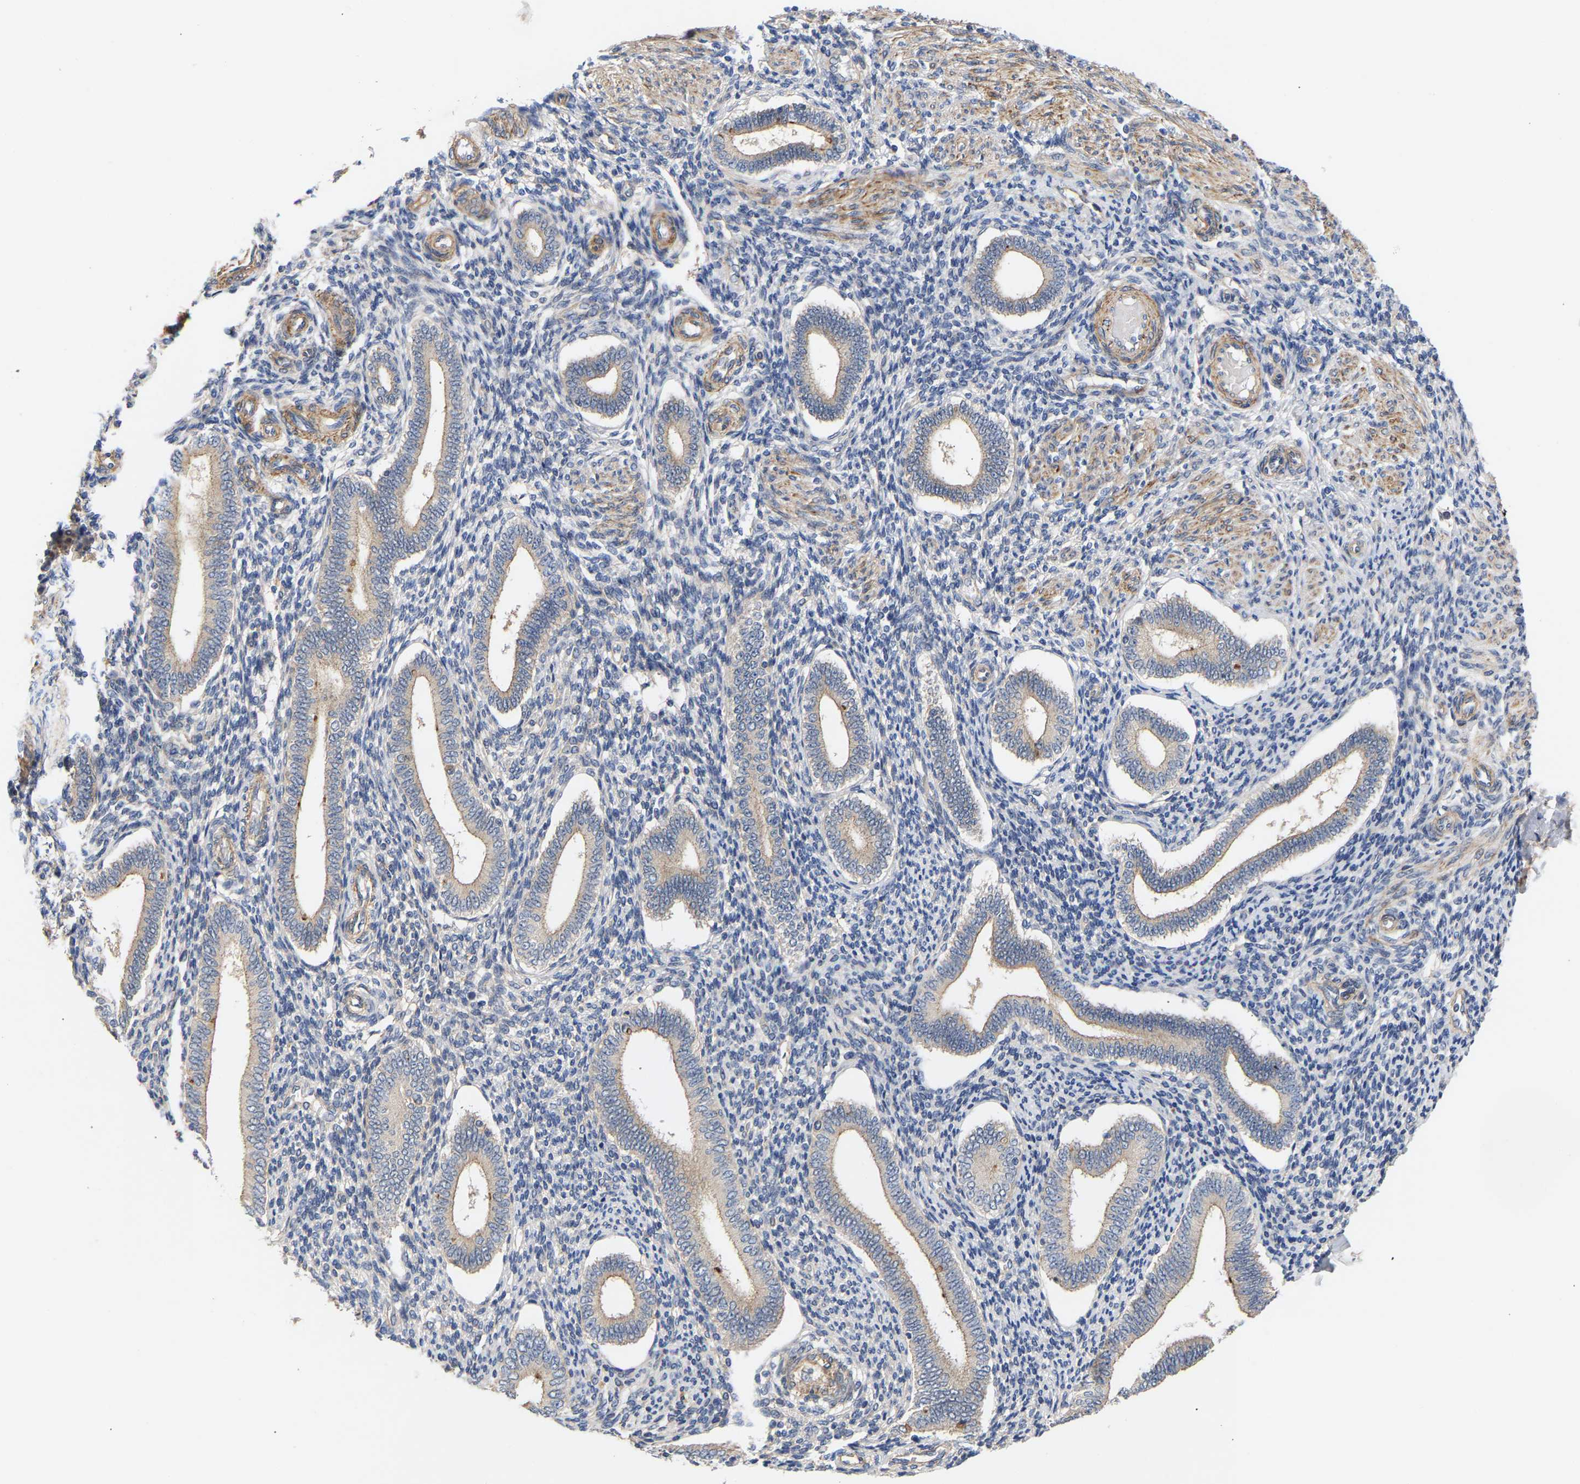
{"staining": {"intensity": "weak", "quantity": "25%-75%", "location": "cytoplasmic/membranous"}, "tissue": "endometrium", "cell_type": "Cells in endometrial stroma", "image_type": "normal", "snomed": [{"axis": "morphology", "description": "Normal tissue, NOS"}, {"axis": "topography", "description": "Endometrium"}], "caption": "Cells in endometrial stroma exhibit low levels of weak cytoplasmic/membranous staining in about 25%-75% of cells in unremarkable endometrium.", "gene": "KASH5", "patient": {"sex": "female", "age": 42}}